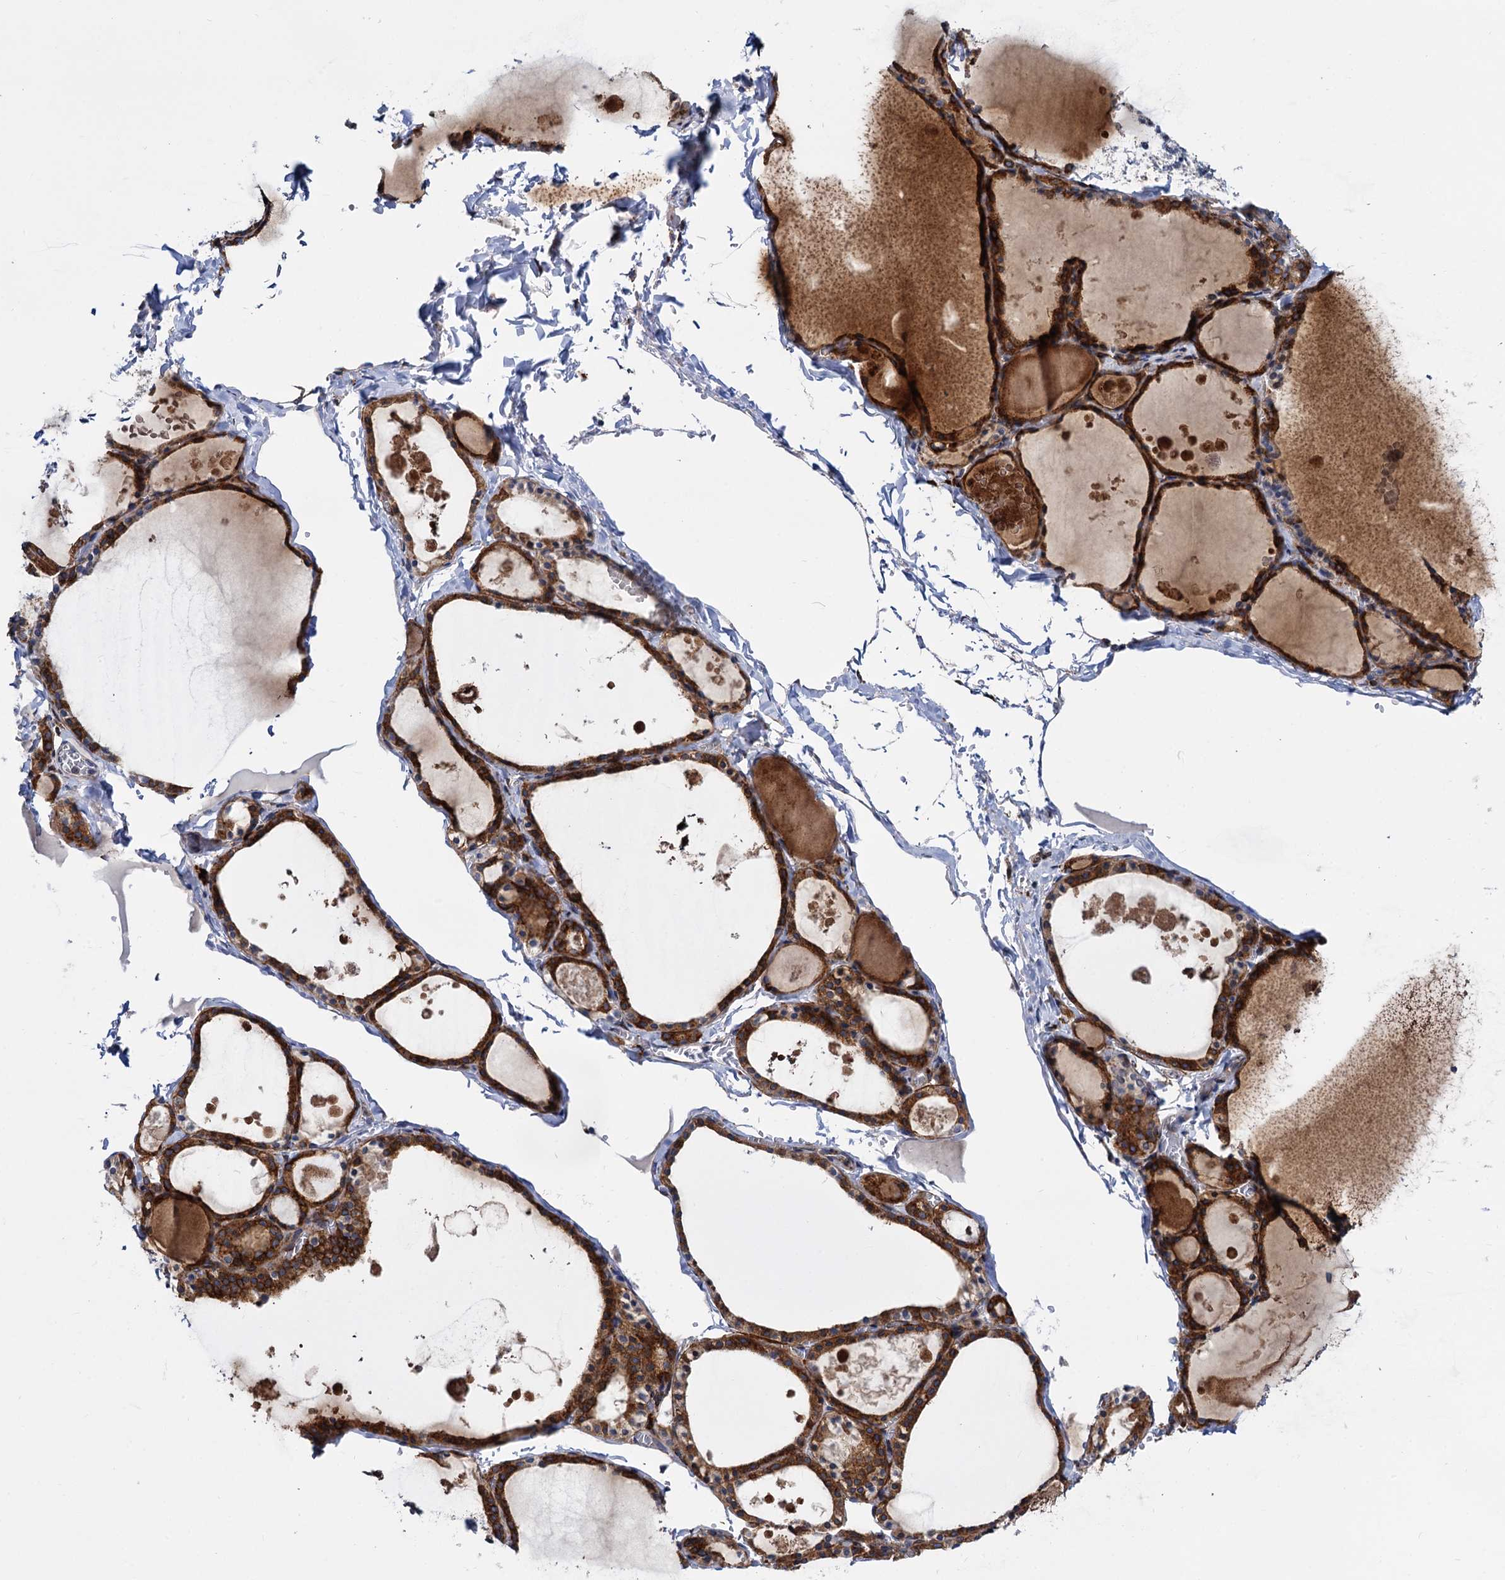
{"staining": {"intensity": "strong", "quantity": ">75%", "location": "cytoplasmic/membranous"}, "tissue": "thyroid gland", "cell_type": "Glandular cells", "image_type": "normal", "snomed": [{"axis": "morphology", "description": "Normal tissue, NOS"}, {"axis": "topography", "description": "Thyroid gland"}], "caption": "Brown immunohistochemical staining in benign thyroid gland reveals strong cytoplasmic/membranous expression in approximately >75% of glandular cells.", "gene": "SUPT20H", "patient": {"sex": "male", "age": 56}}